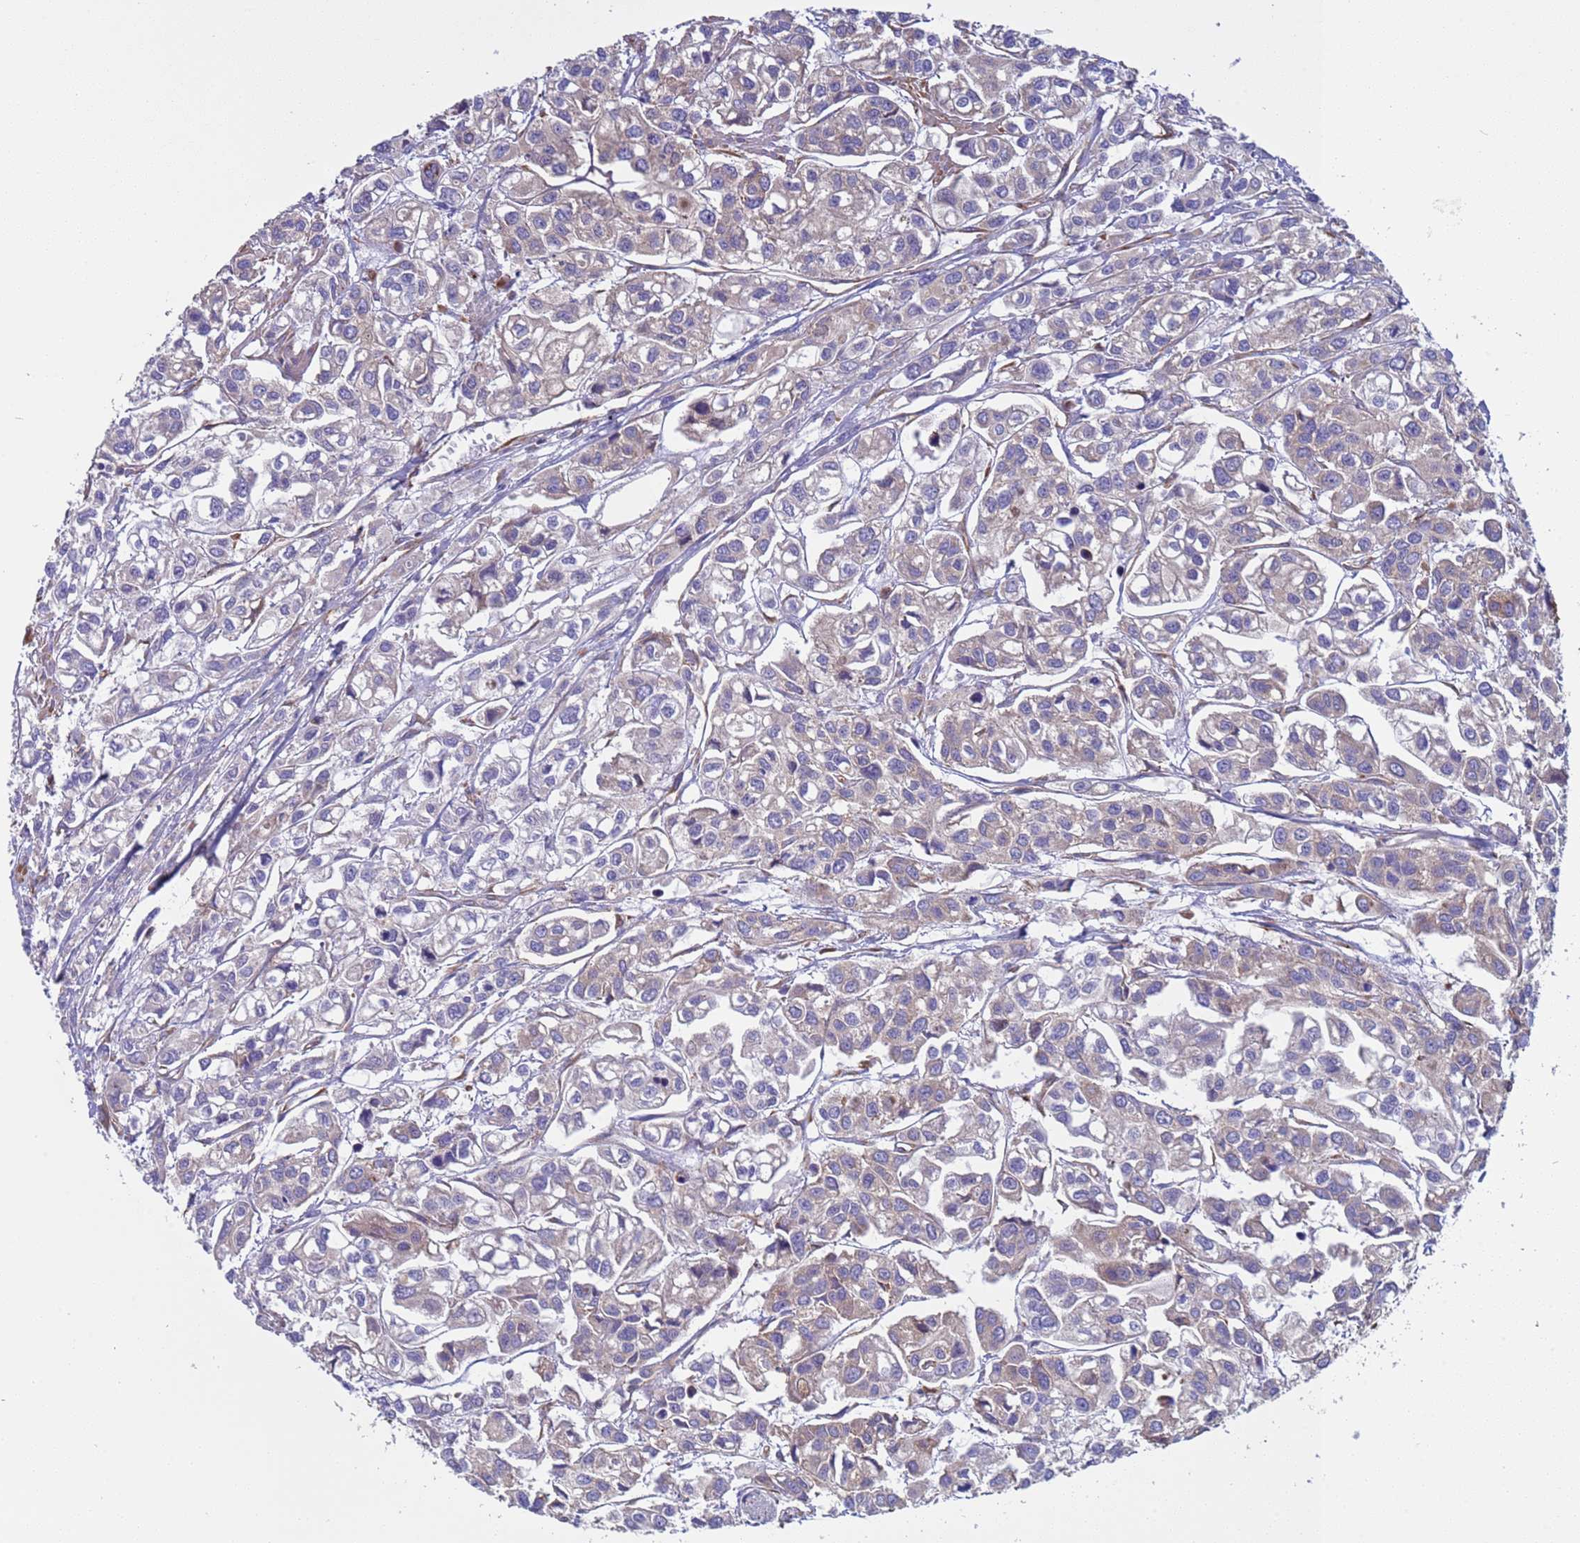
{"staining": {"intensity": "weak", "quantity": "<25%", "location": "cytoplasmic/membranous"}, "tissue": "urothelial cancer", "cell_type": "Tumor cells", "image_type": "cancer", "snomed": [{"axis": "morphology", "description": "Urothelial carcinoma, High grade"}, {"axis": "topography", "description": "Urinary bladder"}], "caption": "Urothelial cancer was stained to show a protein in brown. There is no significant expression in tumor cells. The staining was performed using DAB (3,3'-diaminobenzidine) to visualize the protein expression in brown, while the nuclei were stained in blue with hematoxylin (Magnification: 20x).", "gene": "NUDT12", "patient": {"sex": "male", "age": 67}}